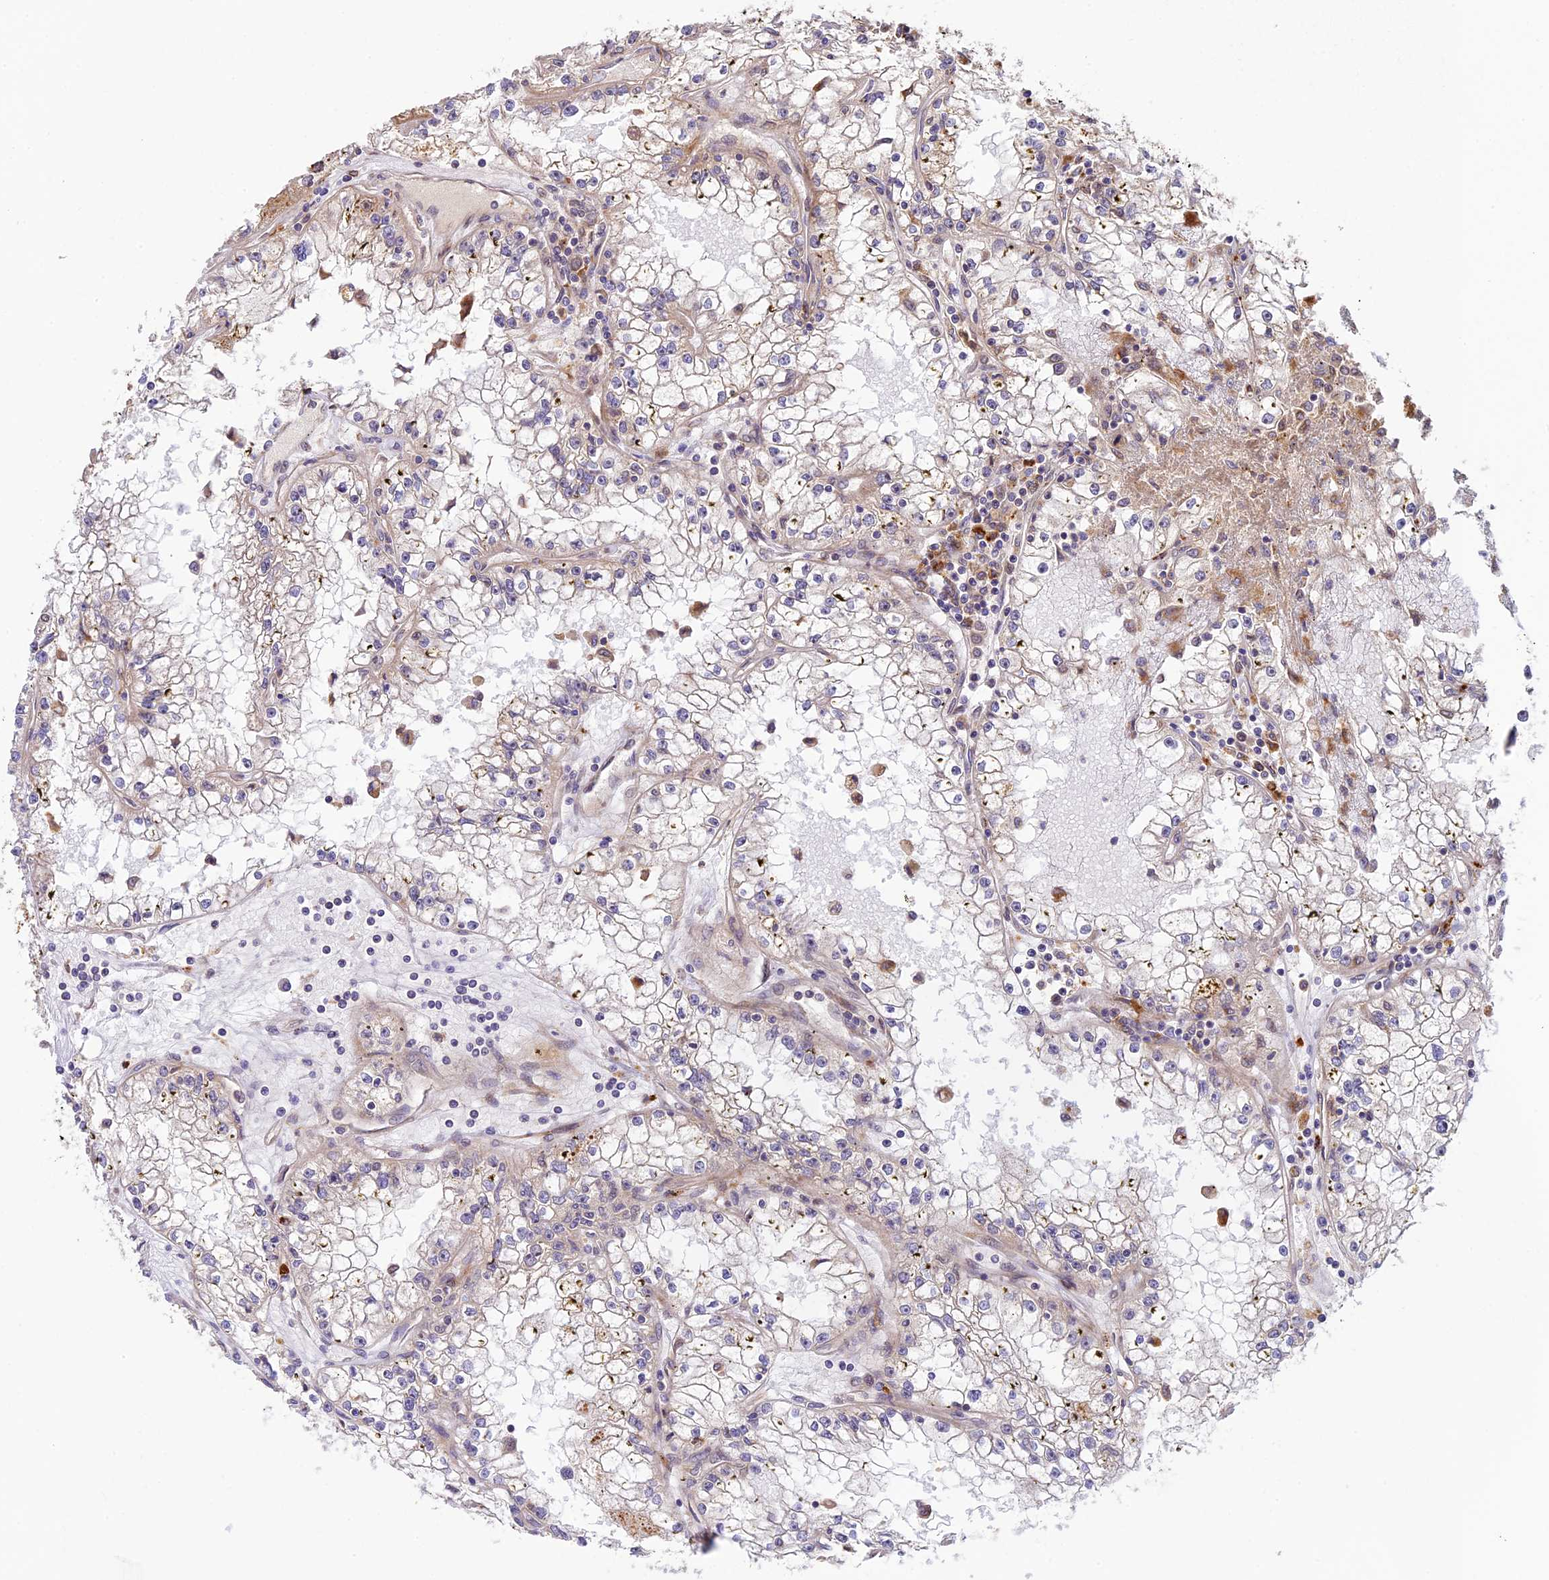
{"staining": {"intensity": "negative", "quantity": "none", "location": "none"}, "tissue": "renal cancer", "cell_type": "Tumor cells", "image_type": "cancer", "snomed": [{"axis": "morphology", "description": "Adenocarcinoma, NOS"}, {"axis": "topography", "description": "Kidney"}], "caption": "Tumor cells show no significant expression in adenocarcinoma (renal).", "gene": "DGKH", "patient": {"sex": "male", "age": 56}}